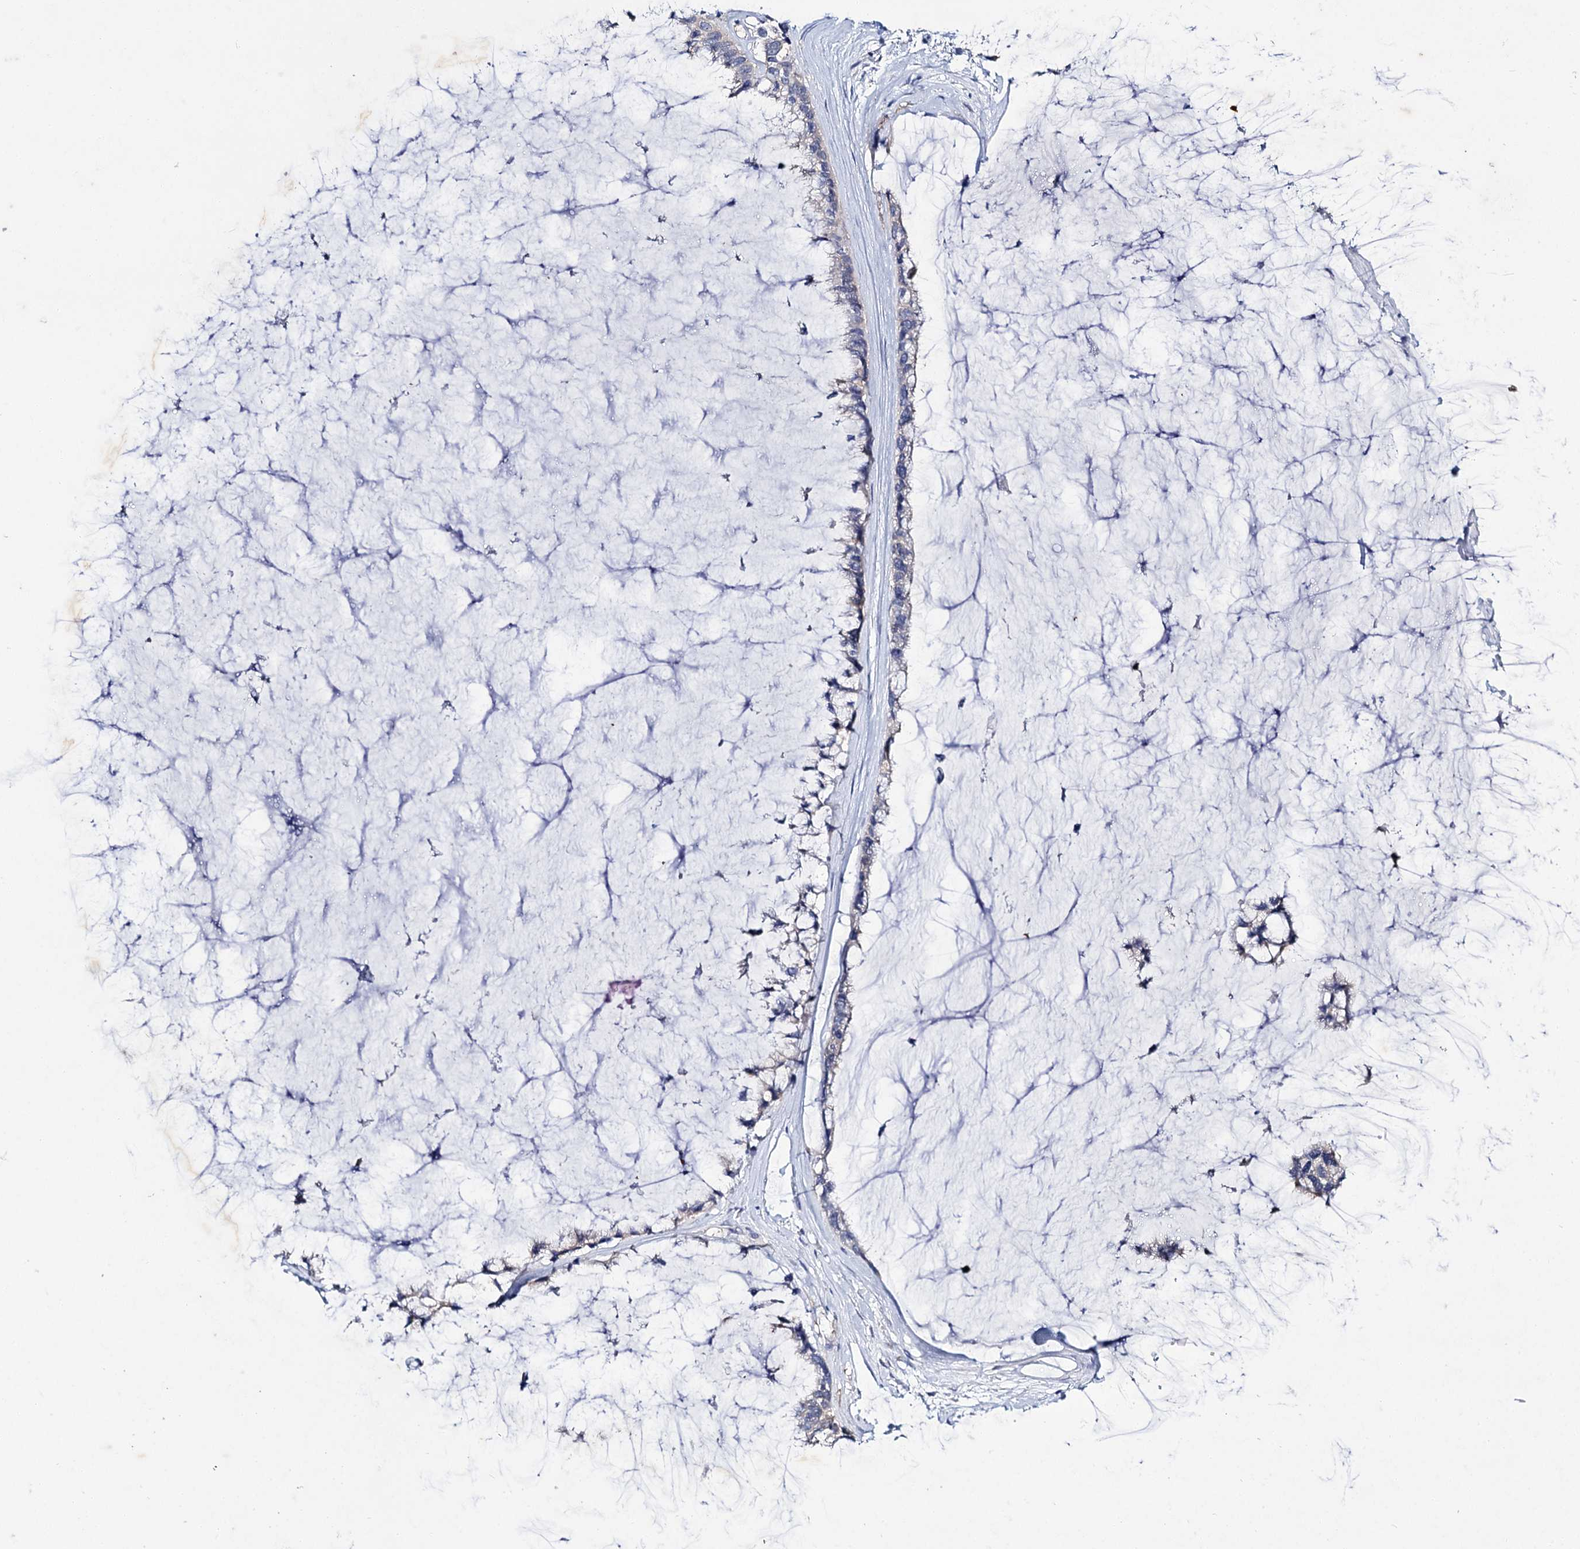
{"staining": {"intensity": "negative", "quantity": "none", "location": "none"}, "tissue": "ovarian cancer", "cell_type": "Tumor cells", "image_type": "cancer", "snomed": [{"axis": "morphology", "description": "Cystadenocarcinoma, mucinous, NOS"}, {"axis": "topography", "description": "Ovary"}], "caption": "Tumor cells are negative for brown protein staining in mucinous cystadenocarcinoma (ovarian).", "gene": "LYZL4", "patient": {"sex": "female", "age": 39}}